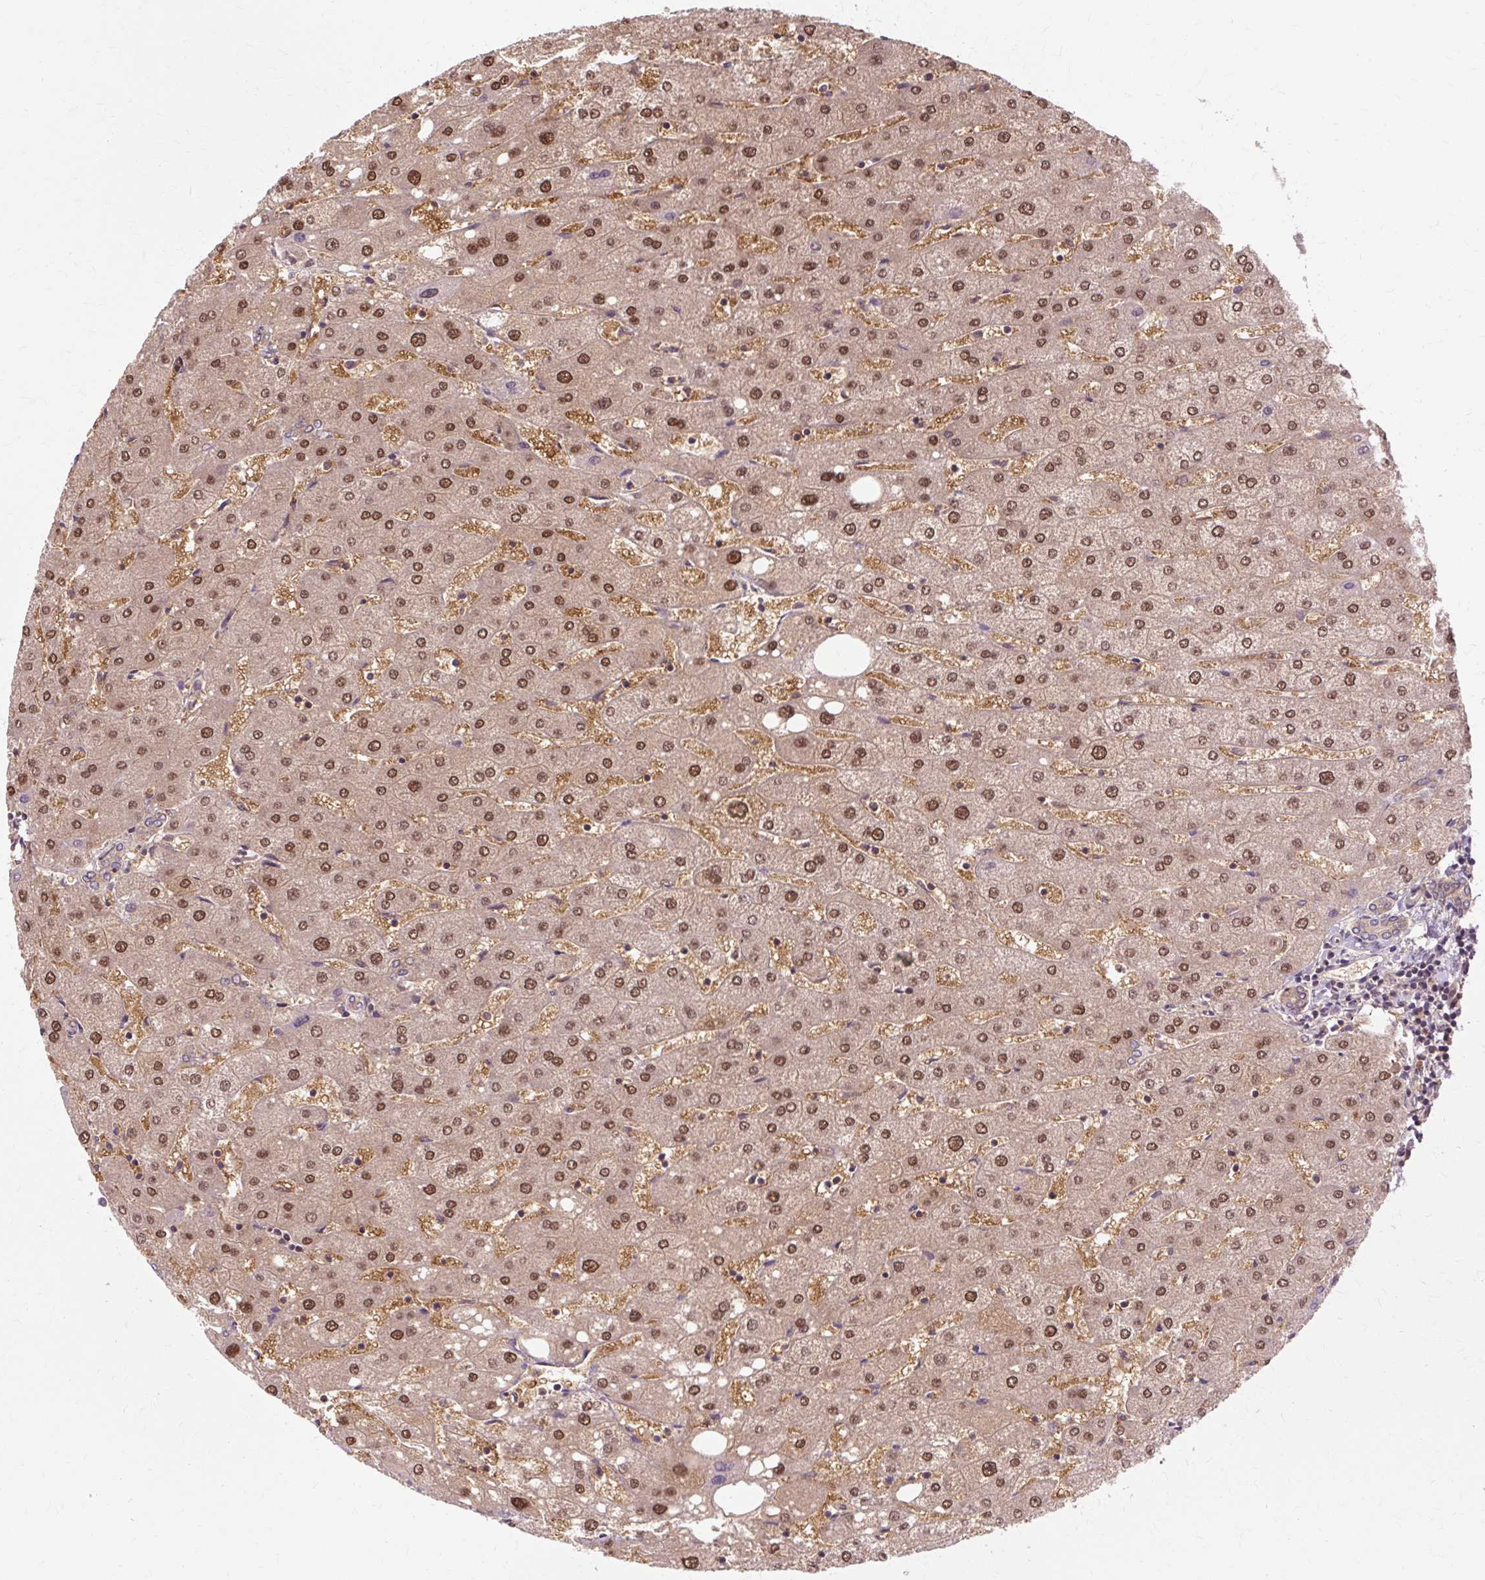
{"staining": {"intensity": "weak", "quantity": "25%-75%", "location": "cytoplasmic/membranous,nuclear"}, "tissue": "liver", "cell_type": "Cholangiocytes", "image_type": "normal", "snomed": [{"axis": "morphology", "description": "Normal tissue, NOS"}, {"axis": "topography", "description": "Liver"}], "caption": "Weak cytoplasmic/membranous,nuclear protein positivity is identified in approximately 25%-75% of cholangiocytes in liver.", "gene": "ZNF35", "patient": {"sex": "male", "age": 67}}